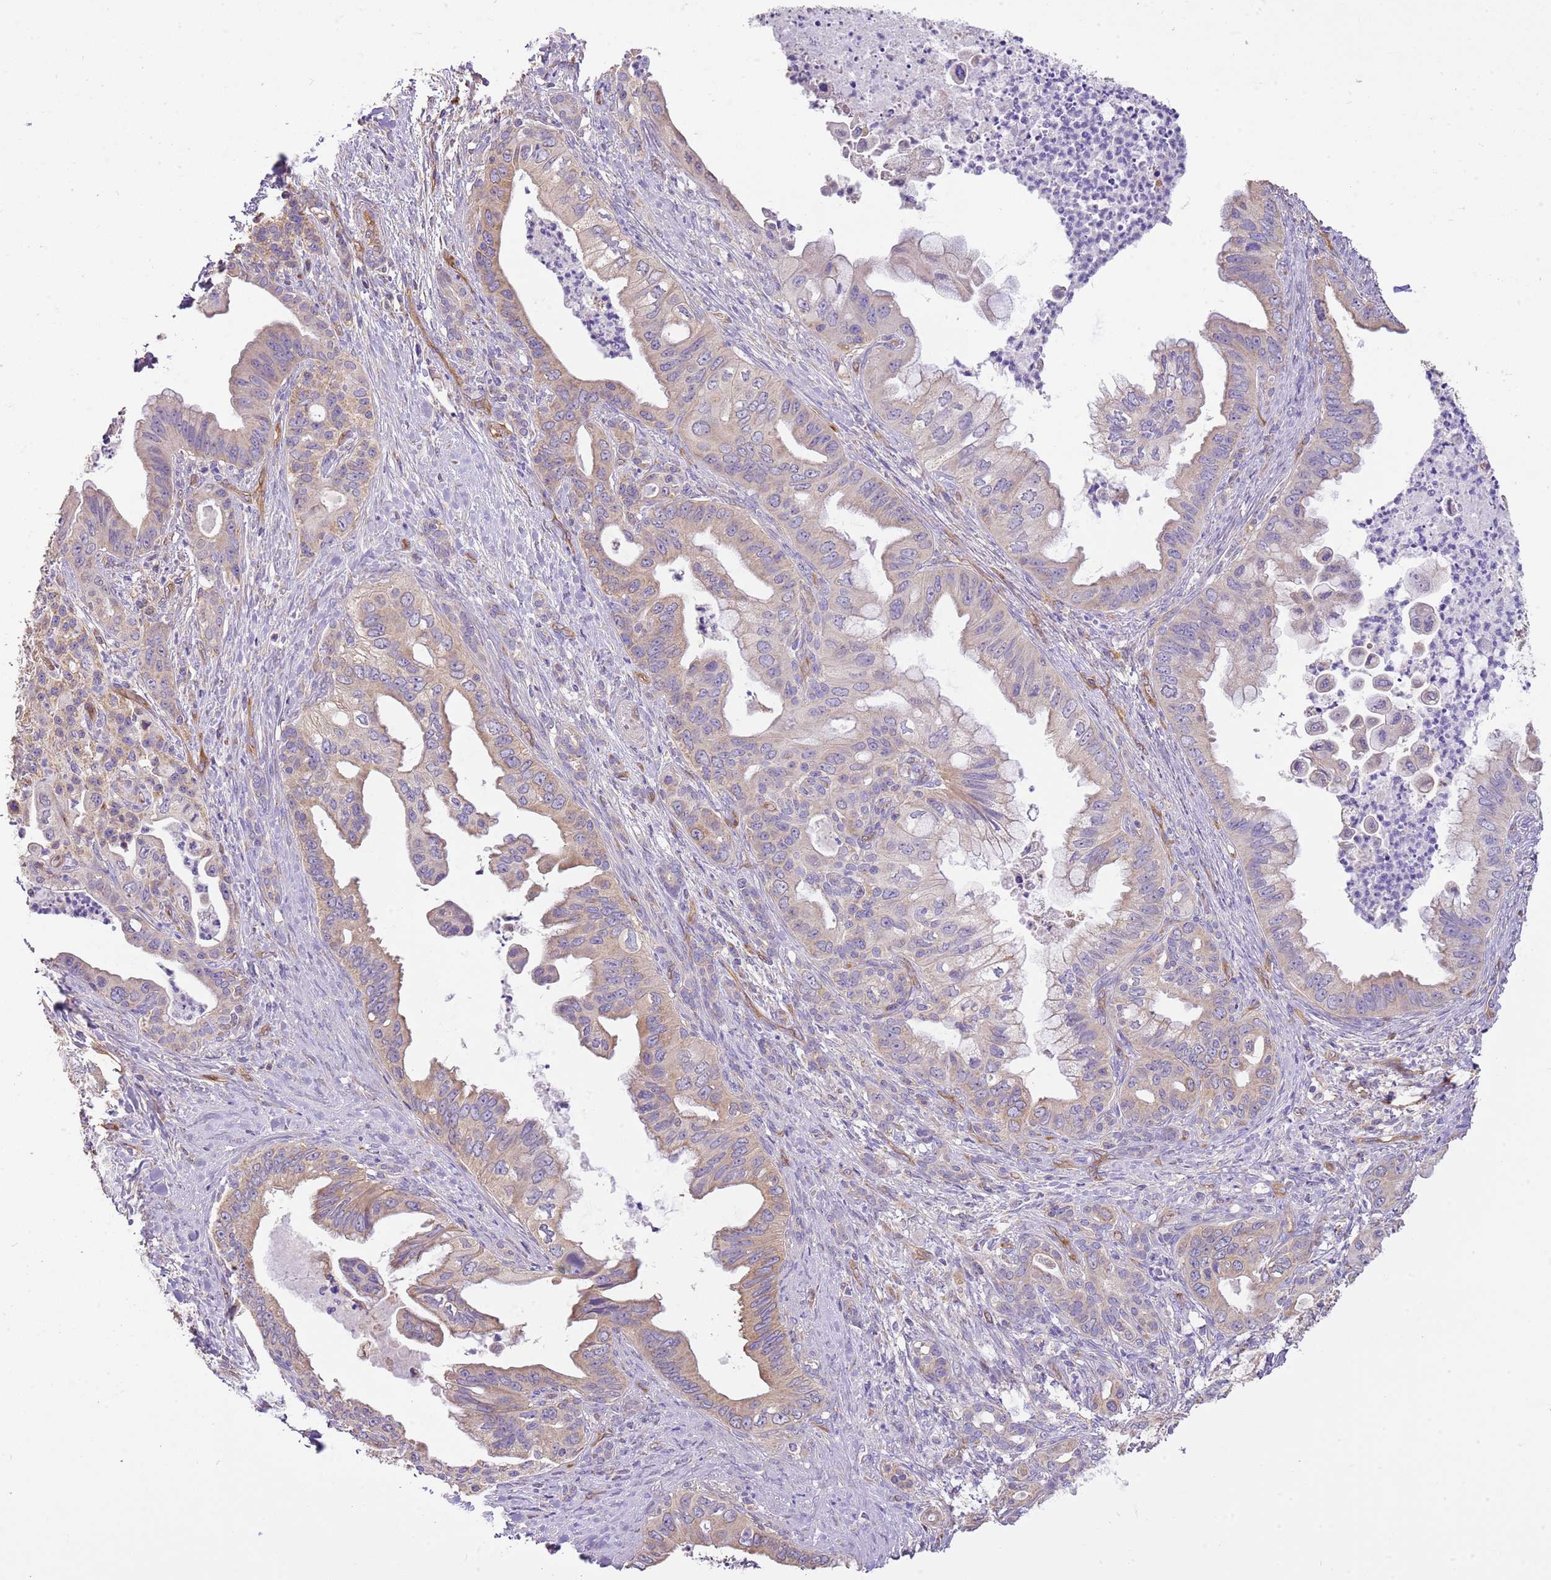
{"staining": {"intensity": "weak", "quantity": "25%-75%", "location": "cytoplasmic/membranous"}, "tissue": "pancreatic cancer", "cell_type": "Tumor cells", "image_type": "cancer", "snomed": [{"axis": "morphology", "description": "Adenocarcinoma, NOS"}, {"axis": "topography", "description": "Pancreas"}], "caption": "IHC histopathology image of pancreatic cancer (adenocarcinoma) stained for a protein (brown), which reveals low levels of weak cytoplasmic/membranous positivity in approximately 25%-75% of tumor cells.", "gene": "DOCK9", "patient": {"sex": "male", "age": 58}}